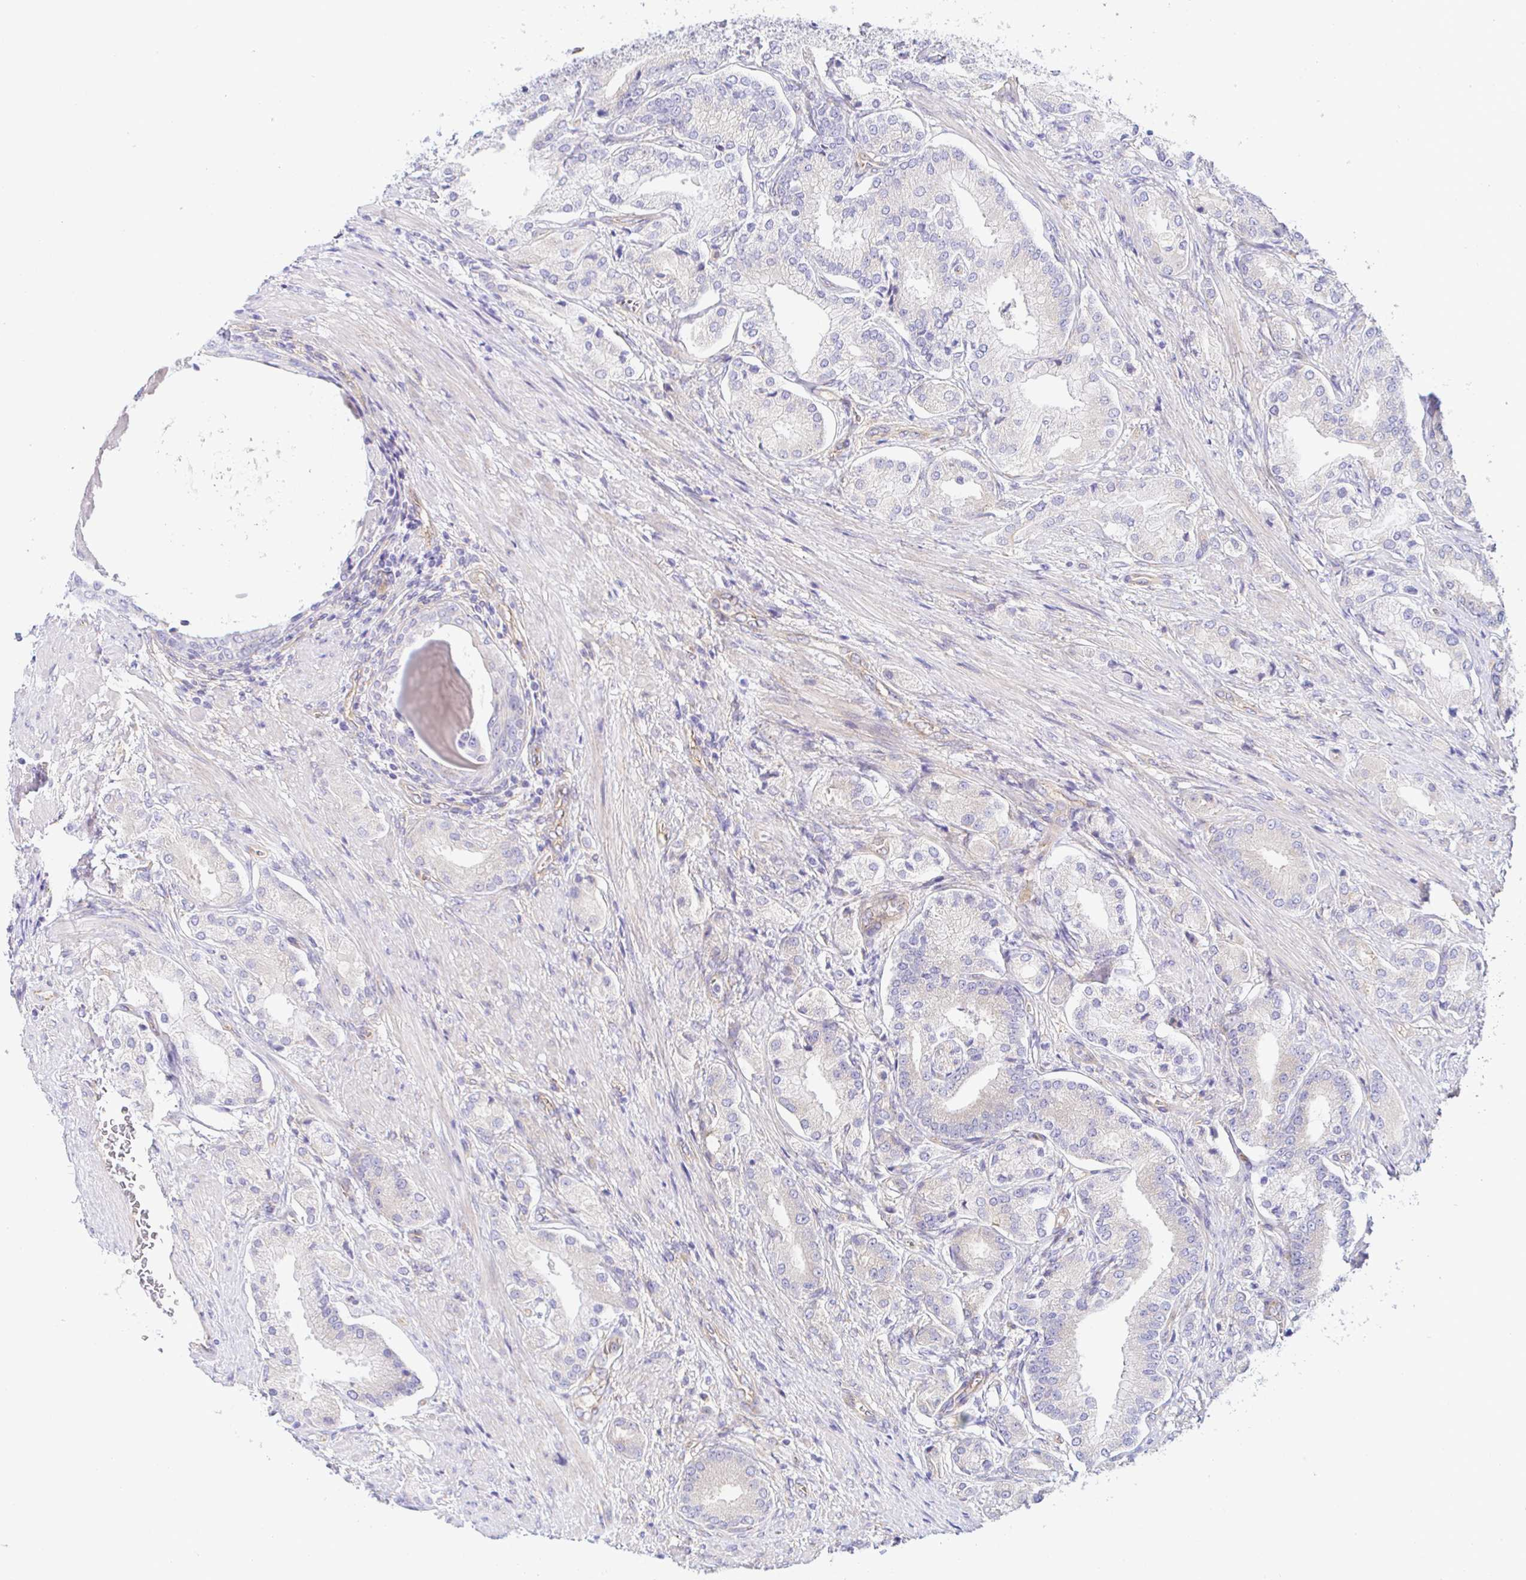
{"staining": {"intensity": "negative", "quantity": "none", "location": "none"}, "tissue": "prostate cancer", "cell_type": "Tumor cells", "image_type": "cancer", "snomed": [{"axis": "morphology", "description": "Adenocarcinoma, High grade"}, {"axis": "topography", "description": "Prostate and seminal vesicle, NOS"}], "caption": "This histopathology image is of prostate cancer stained with immunohistochemistry (IHC) to label a protein in brown with the nuclei are counter-stained blue. There is no expression in tumor cells.", "gene": "ARL4D", "patient": {"sex": "male", "age": 61}}